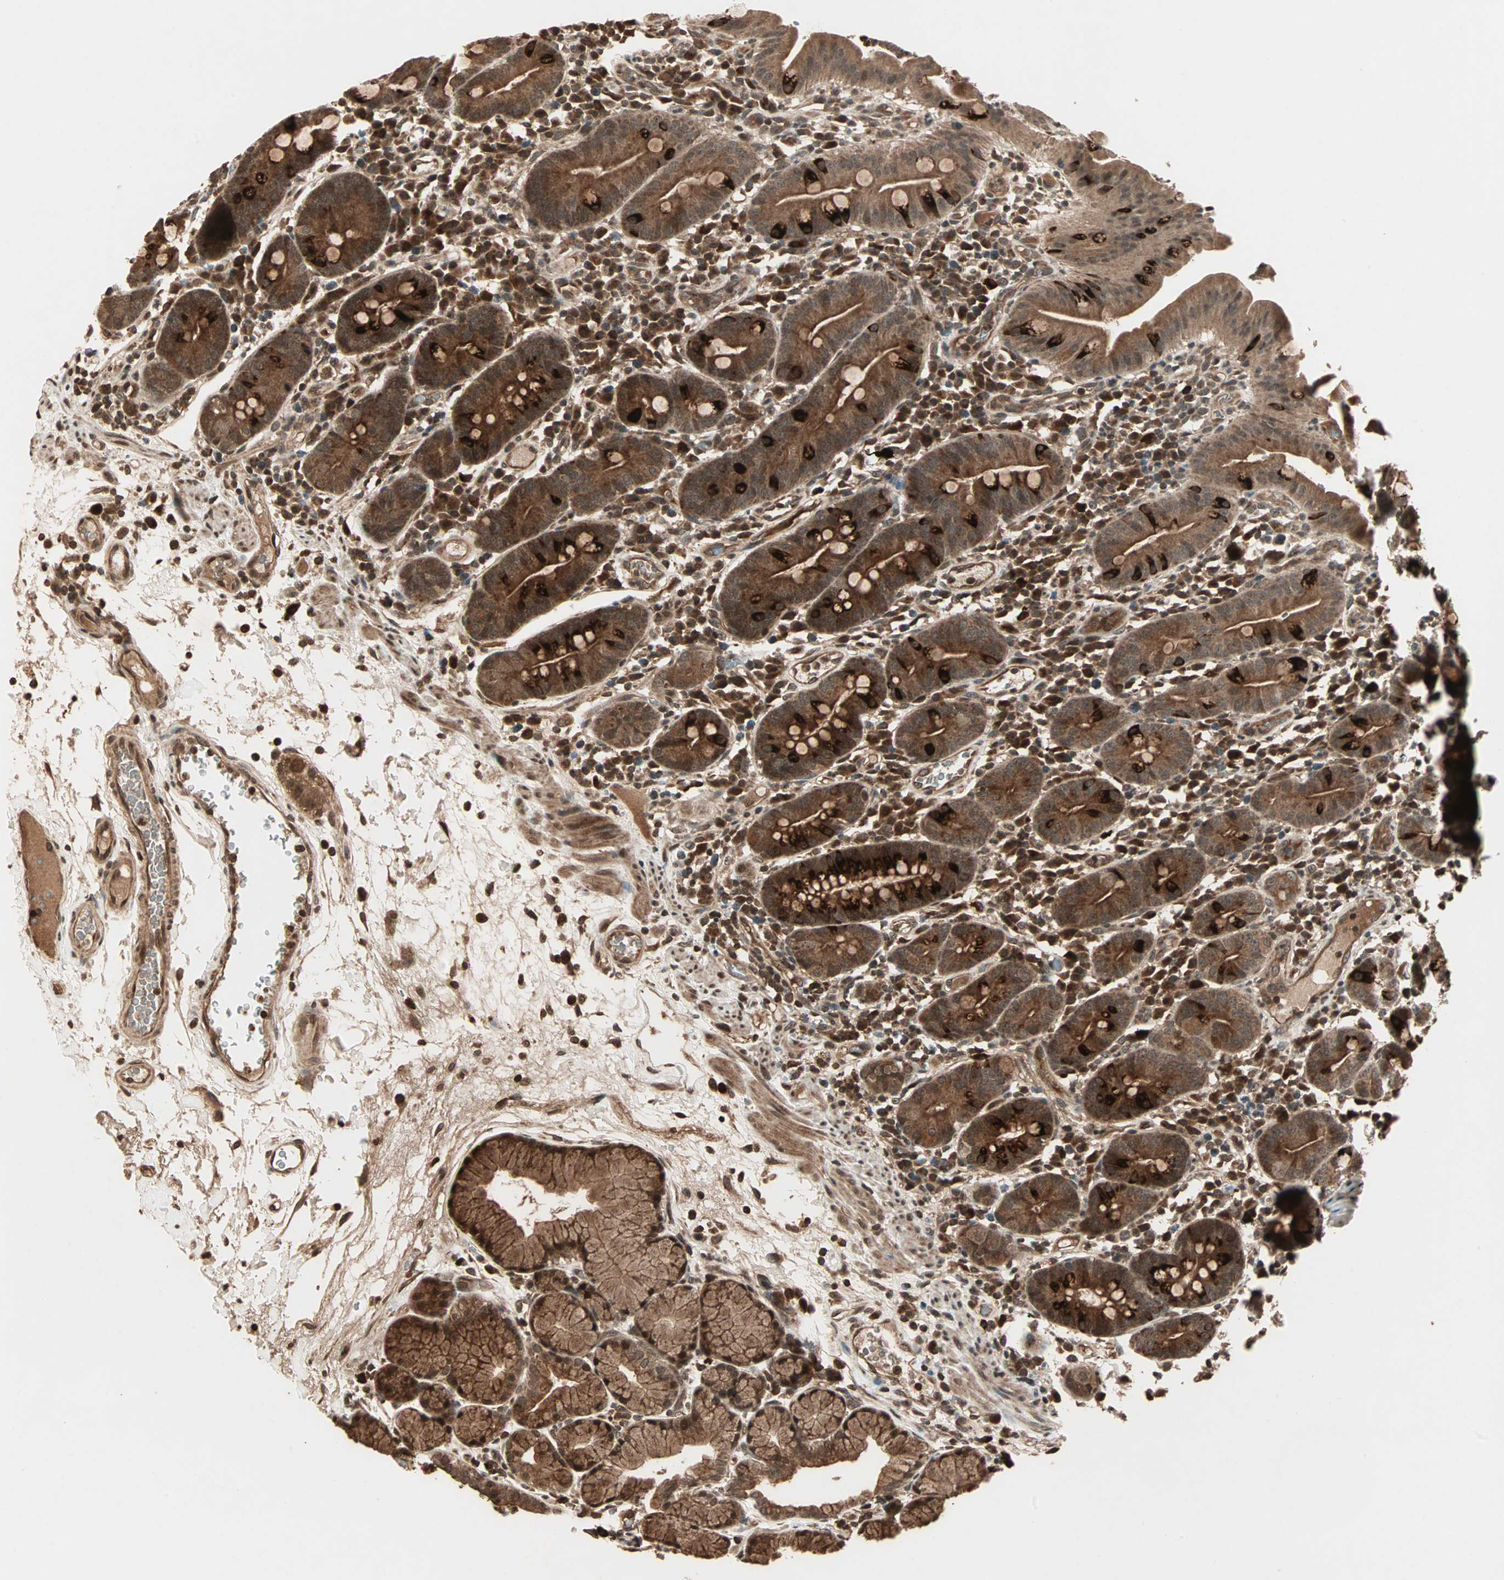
{"staining": {"intensity": "strong", "quantity": ">75%", "location": "cytoplasmic/membranous"}, "tissue": "duodenum", "cell_type": "Glandular cells", "image_type": "normal", "snomed": [{"axis": "morphology", "description": "Normal tissue, NOS"}, {"axis": "topography", "description": "Duodenum"}], "caption": "Benign duodenum was stained to show a protein in brown. There is high levels of strong cytoplasmic/membranous expression in about >75% of glandular cells. The staining was performed using DAB (3,3'-diaminobenzidine), with brown indicating positive protein expression. Nuclei are stained blue with hematoxylin.", "gene": "RFFL", "patient": {"sex": "male", "age": 50}}